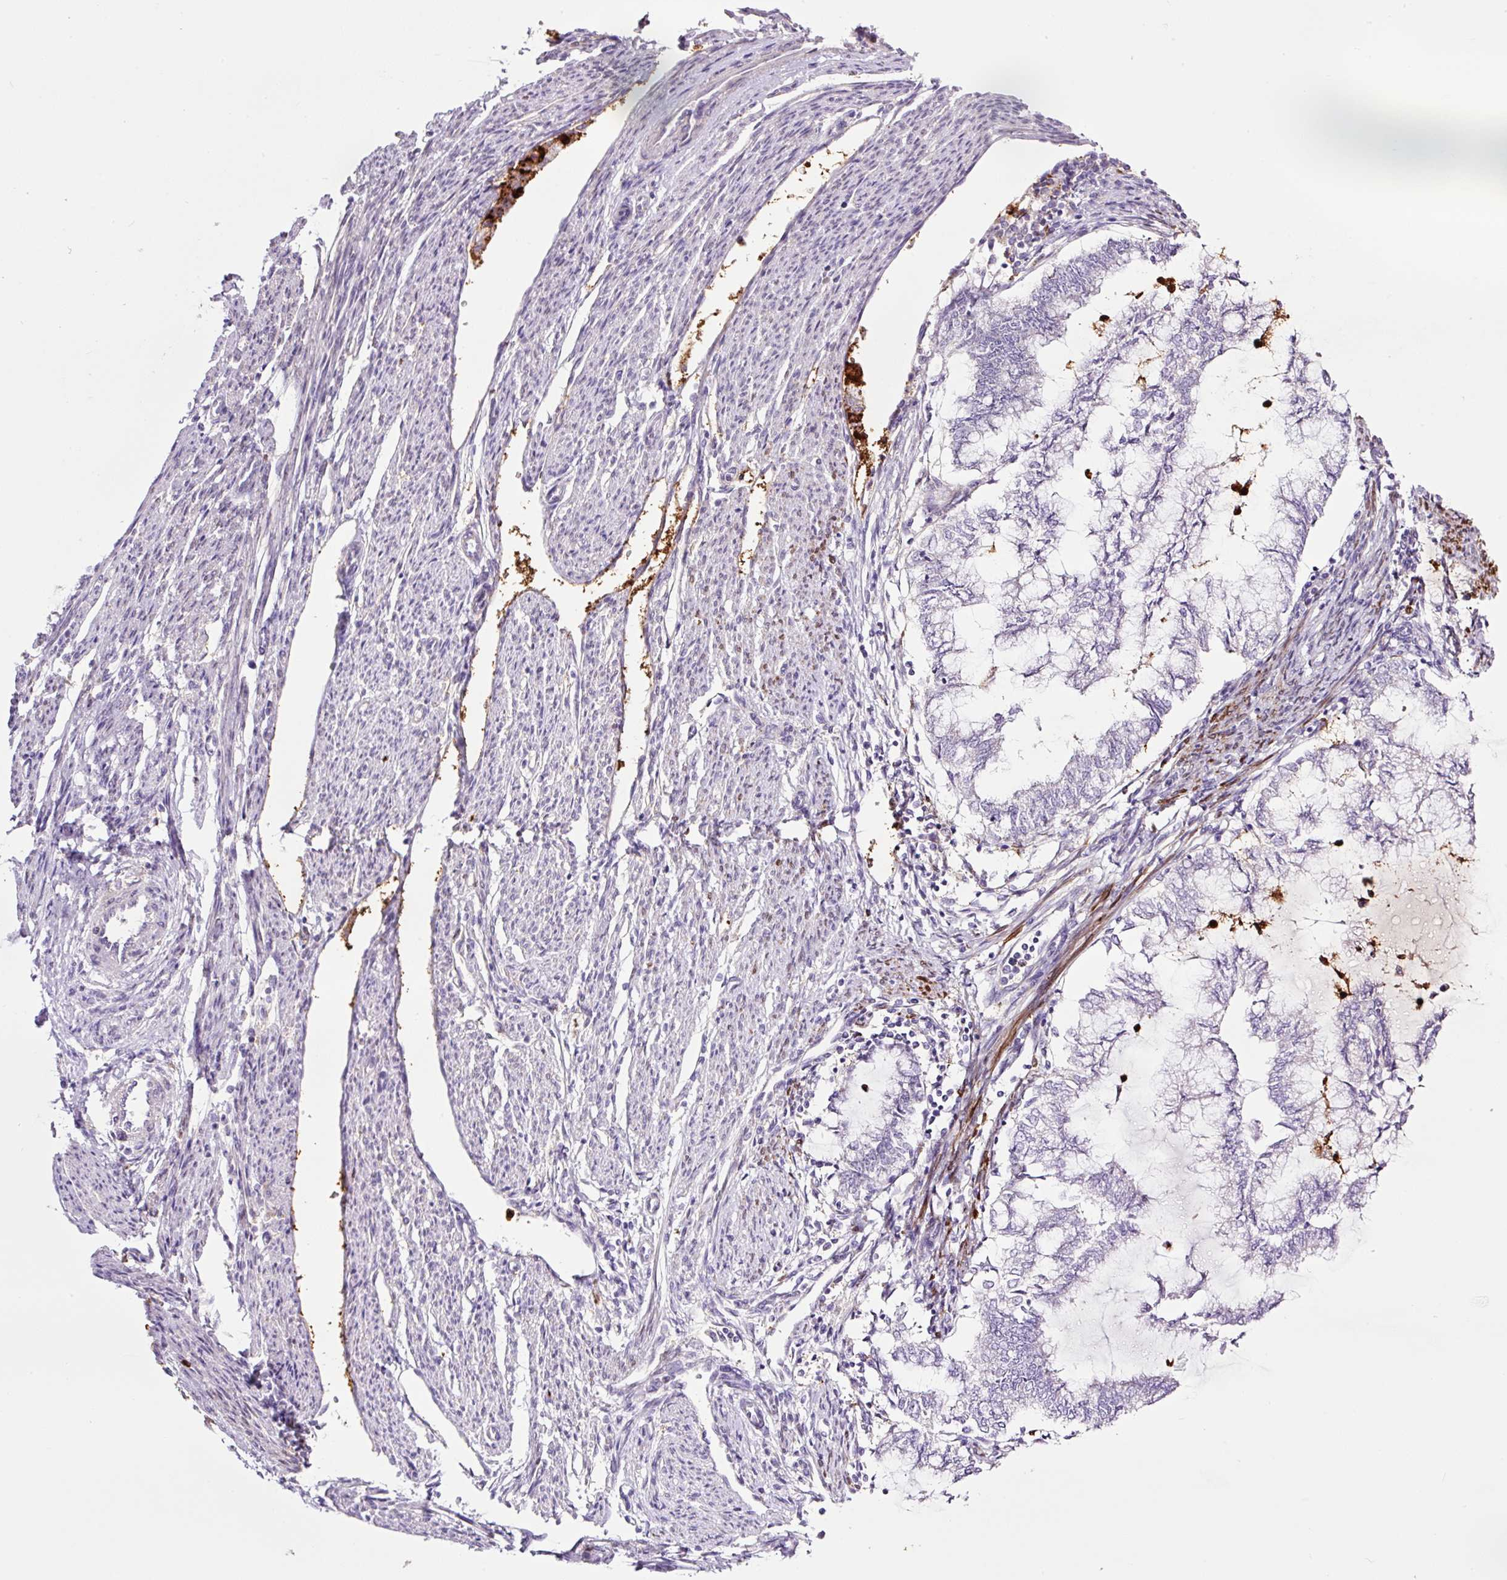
{"staining": {"intensity": "negative", "quantity": "none", "location": "none"}, "tissue": "endometrial cancer", "cell_type": "Tumor cells", "image_type": "cancer", "snomed": [{"axis": "morphology", "description": "Adenocarcinoma, NOS"}, {"axis": "topography", "description": "Endometrium"}], "caption": "Micrograph shows no significant protein expression in tumor cells of endometrial cancer (adenocarcinoma).", "gene": "SH2D6", "patient": {"sex": "female", "age": 79}}